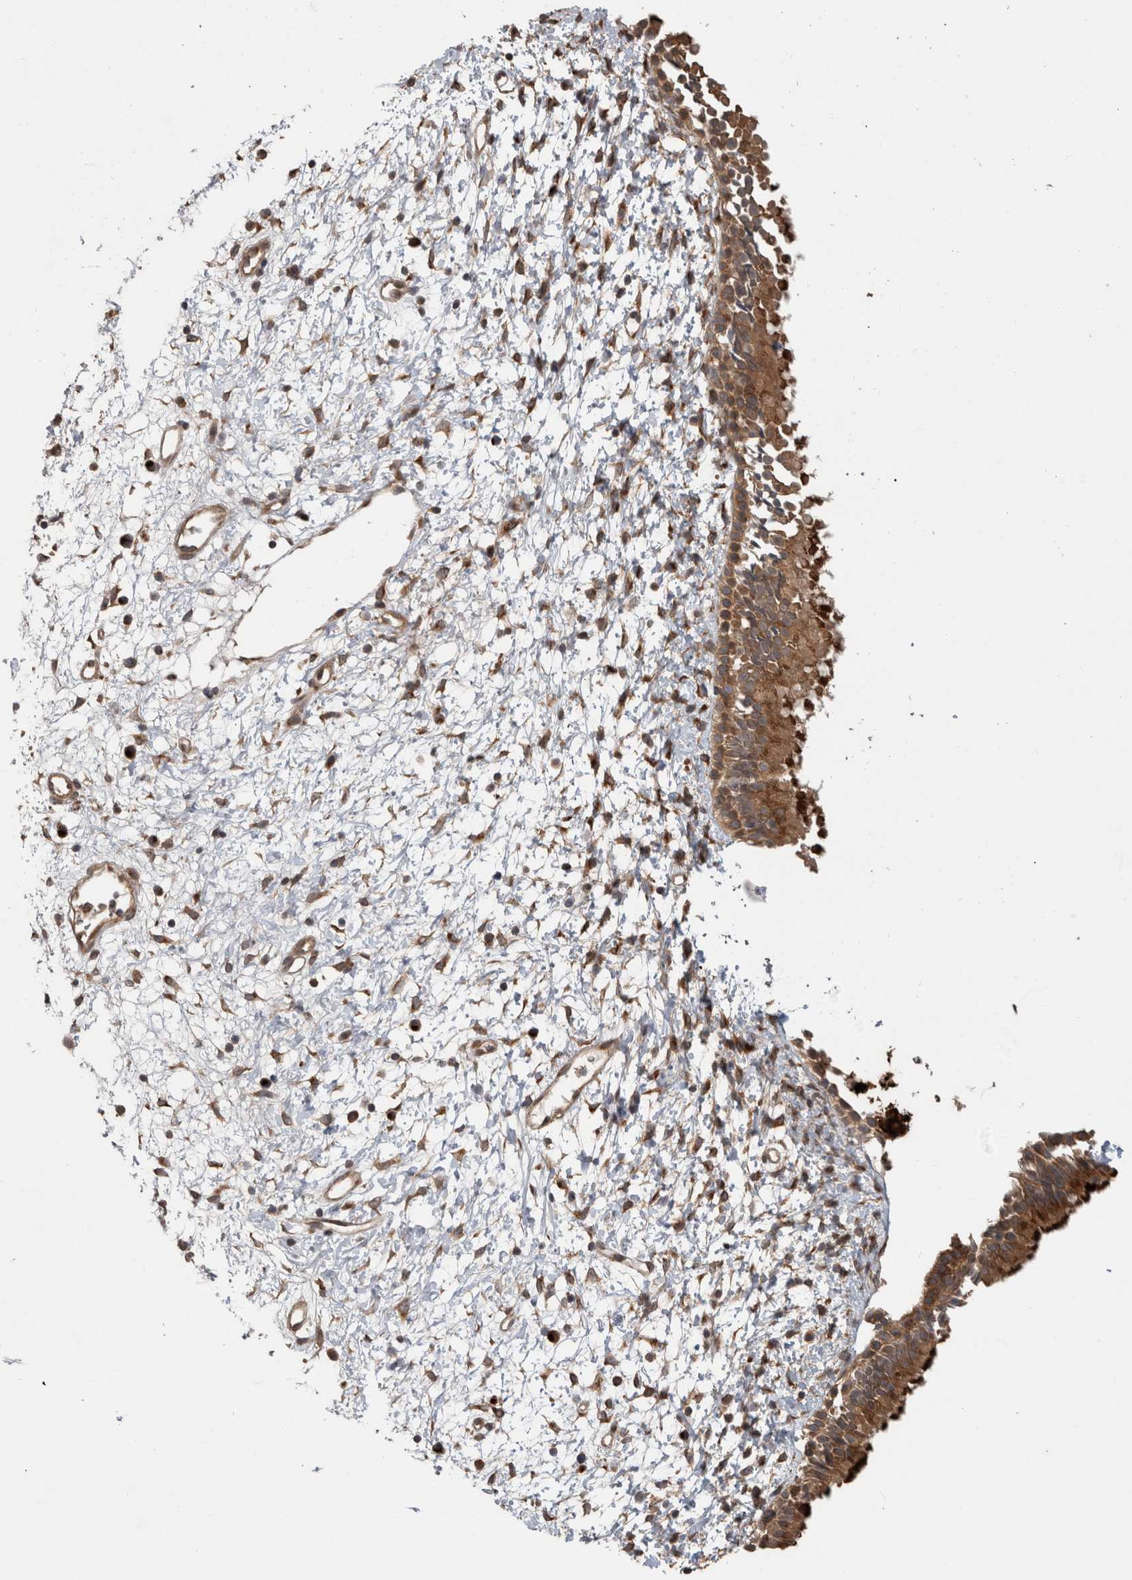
{"staining": {"intensity": "strong", "quantity": ">75%", "location": "cytoplasmic/membranous"}, "tissue": "nasopharynx", "cell_type": "Respiratory epithelial cells", "image_type": "normal", "snomed": [{"axis": "morphology", "description": "Normal tissue, NOS"}, {"axis": "topography", "description": "Nasopharynx"}], "caption": "Immunohistochemistry (IHC) staining of benign nasopharynx, which reveals high levels of strong cytoplasmic/membranous staining in about >75% of respiratory epithelial cells indicating strong cytoplasmic/membranous protein expression. The staining was performed using DAB (brown) for protein detection and nuclei were counterstained in hematoxylin (blue).", "gene": "TRIM5", "patient": {"sex": "male", "age": 22}}